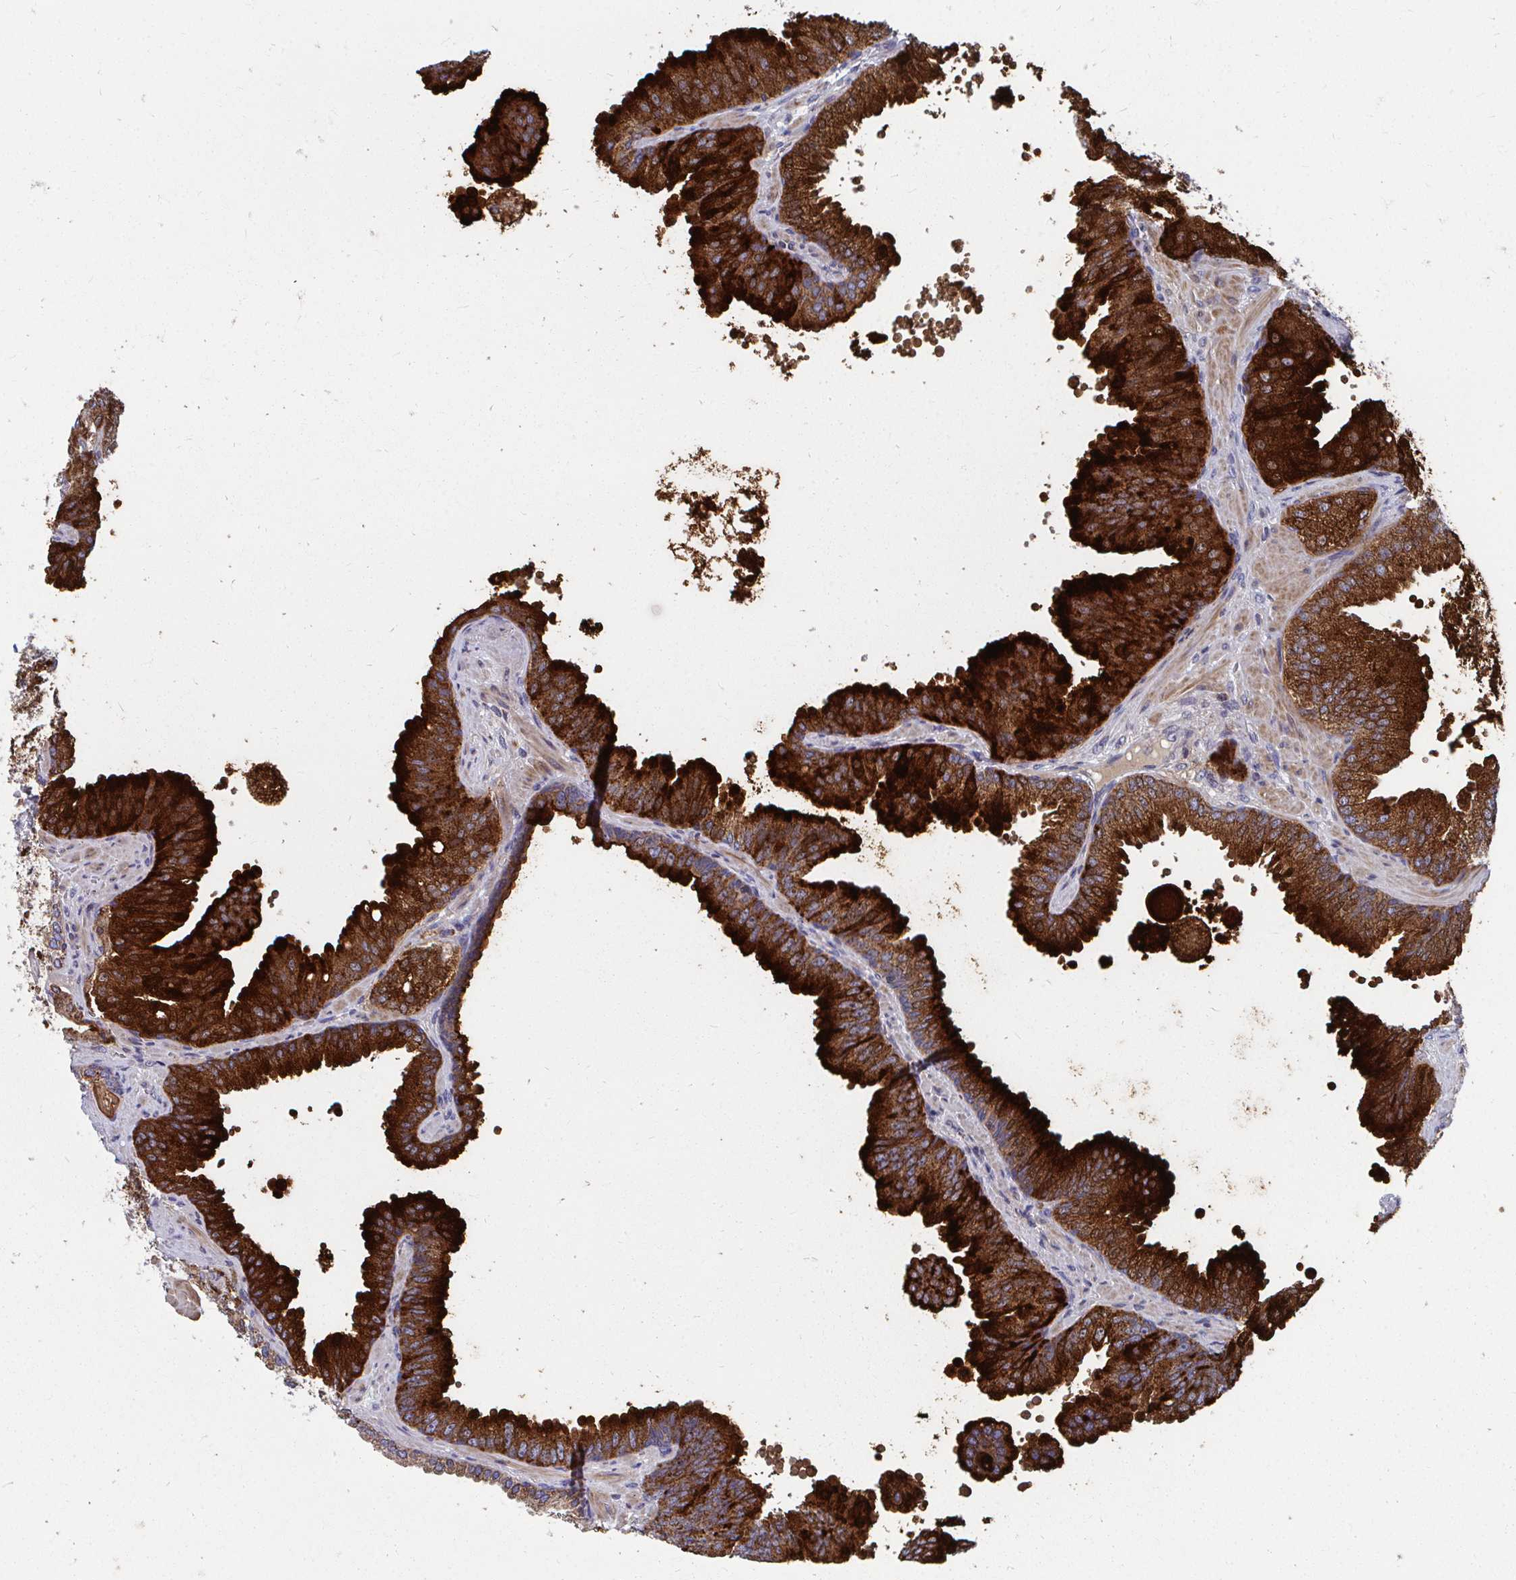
{"staining": {"intensity": "strong", "quantity": ">75%", "location": "cytoplasmic/membranous"}, "tissue": "prostate cancer", "cell_type": "Tumor cells", "image_type": "cancer", "snomed": [{"axis": "morphology", "description": "Adenocarcinoma, Low grade"}, {"axis": "topography", "description": "Prostate"}], "caption": "Prostate cancer was stained to show a protein in brown. There is high levels of strong cytoplasmic/membranous expression in approximately >75% of tumor cells.", "gene": "PEX3", "patient": {"sex": "male", "age": 67}}